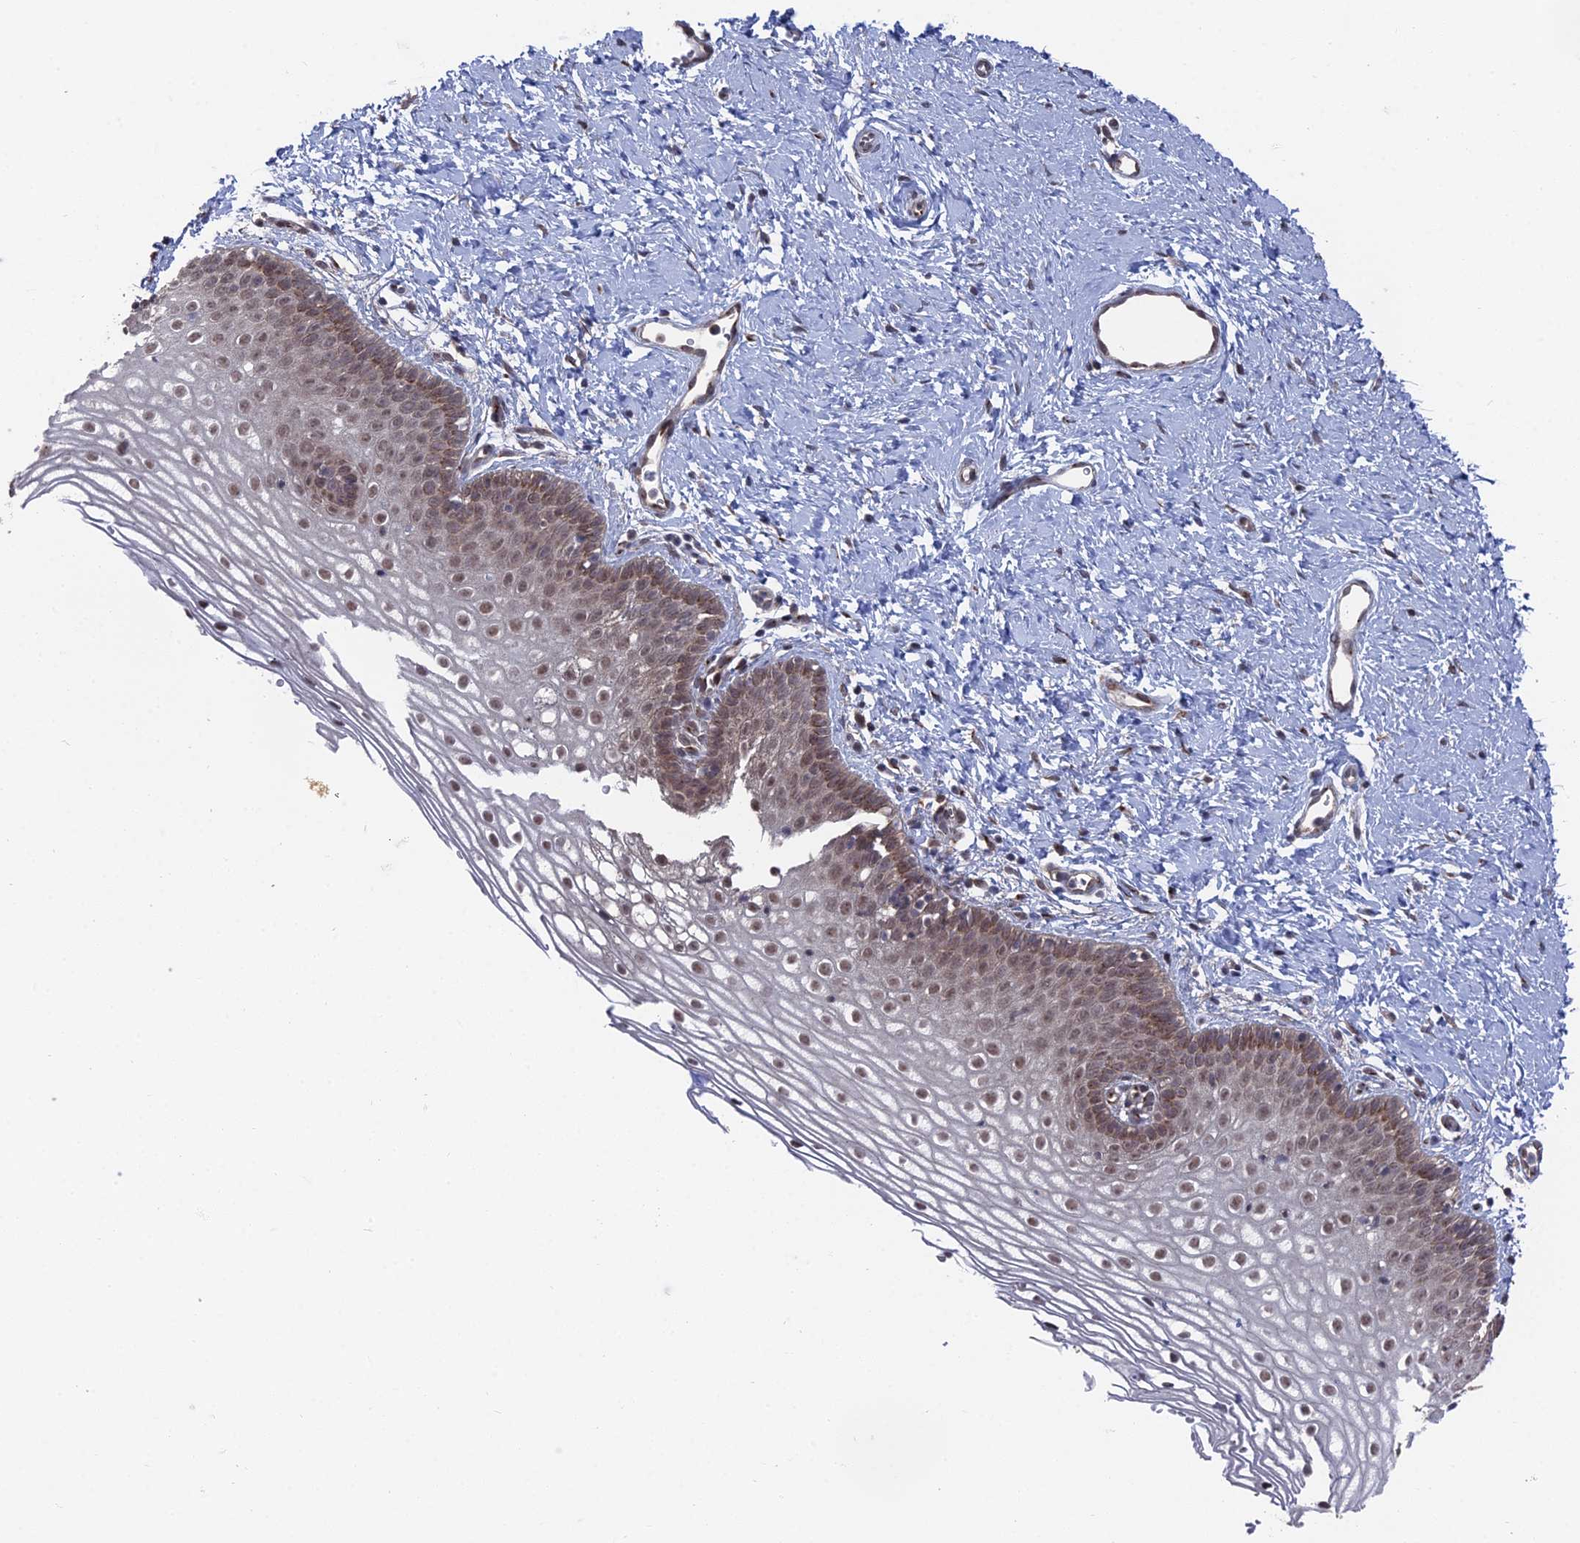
{"staining": {"intensity": "moderate", "quantity": "25%-75%", "location": "cytoplasmic/membranous,nuclear"}, "tissue": "vagina", "cell_type": "Squamous epithelial cells", "image_type": "normal", "snomed": [{"axis": "morphology", "description": "Normal tissue, NOS"}, {"axis": "topography", "description": "Vagina"}], "caption": "IHC (DAB) staining of unremarkable vagina shows moderate cytoplasmic/membranous,nuclear protein staining in about 25%-75% of squamous epithelial cells.", "gene": "FHIP2A", "patient": {"sex": "female", "age": 32}}